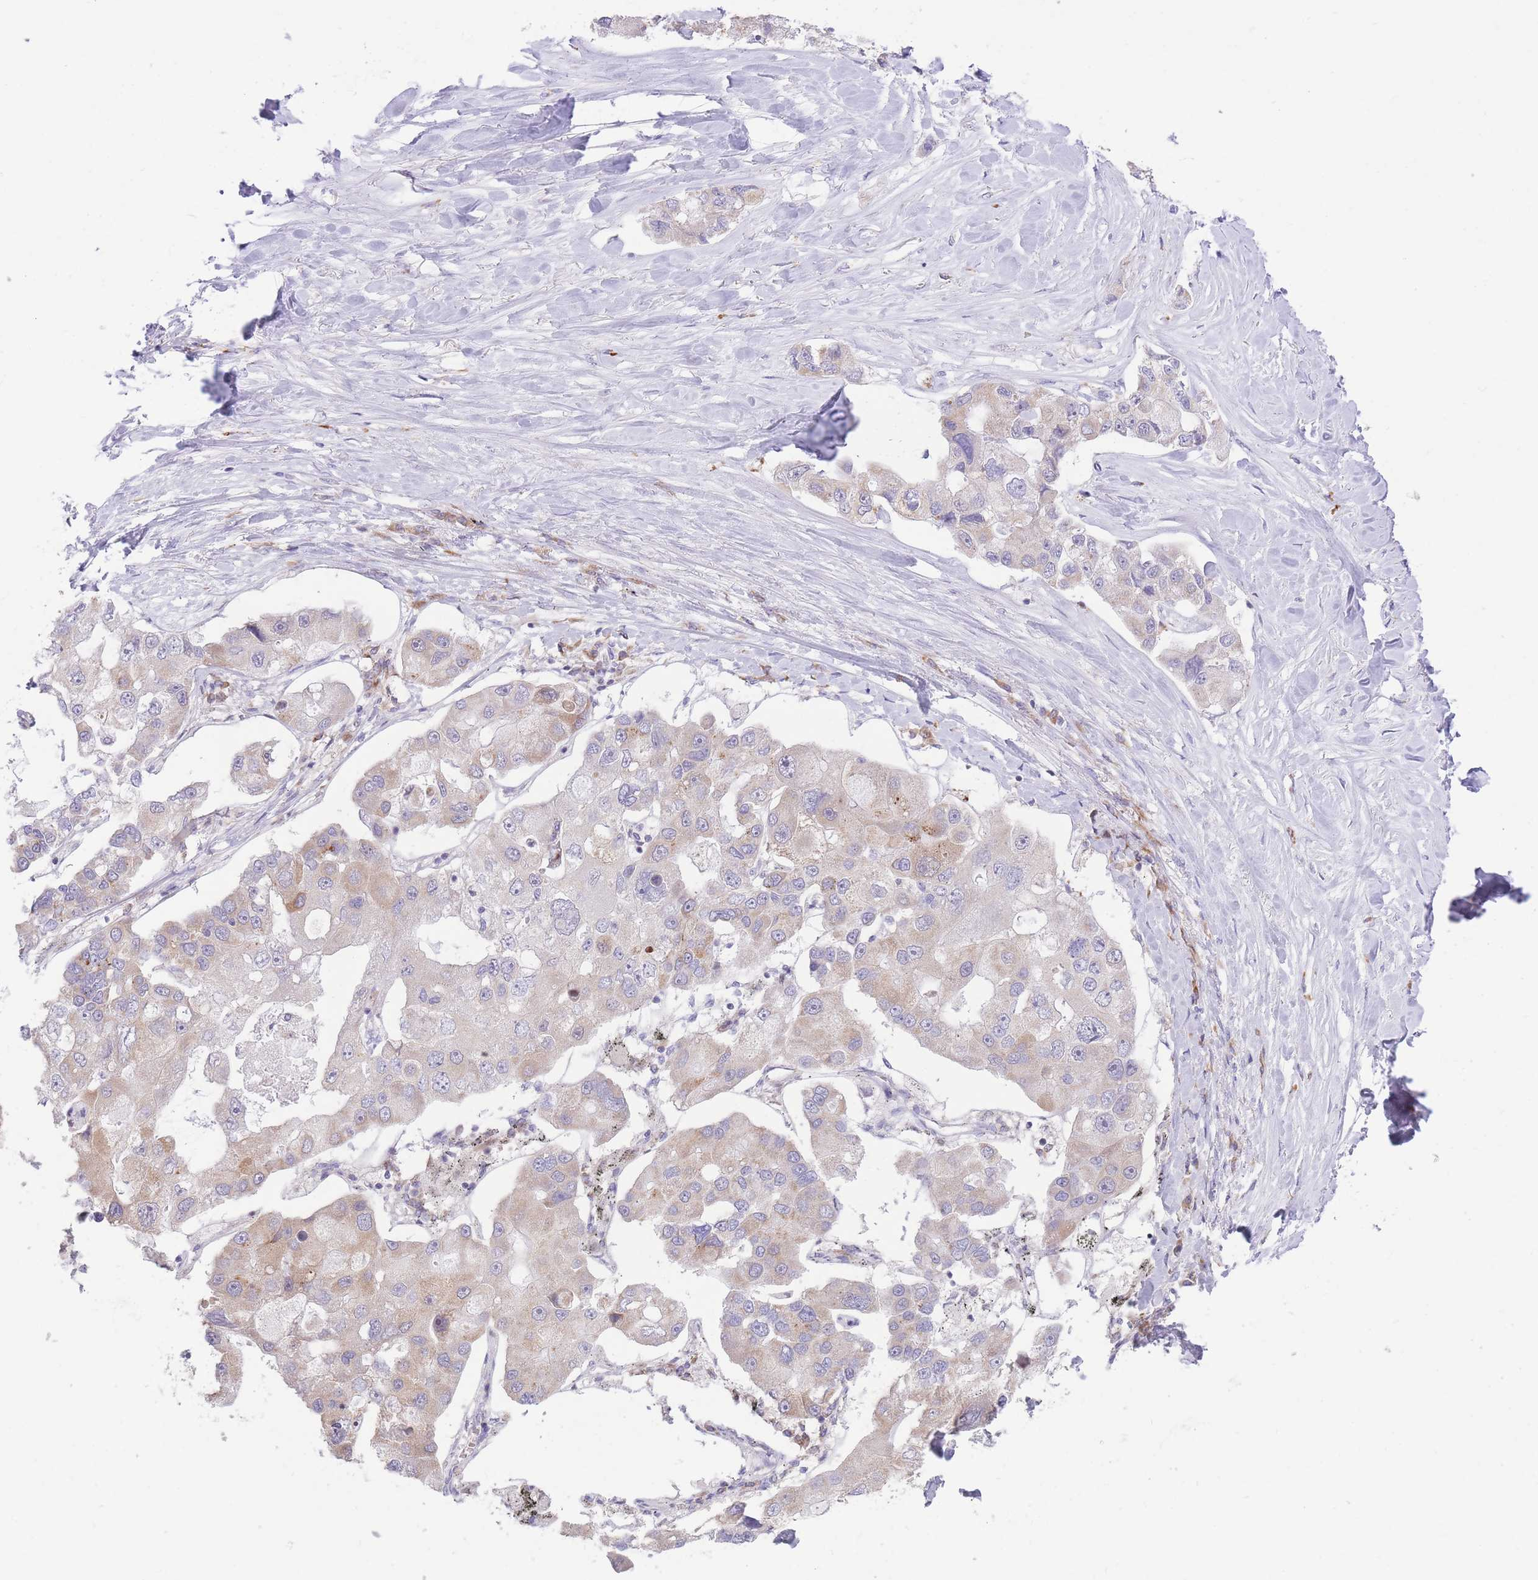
{"staining": {"intensity": "weak", "quantity": "25%-75%", "location": "cytoplasmic/membranous"}, "tissue": "lung cancer", "cell_type": "Tumor cells", "image_type": "cancer", "snomed": [{"axis": "morphology", "description": "Adenocarcinoma, NOS"}, {"axis": "topography", "description": "Lung"}], "caption": "Immunohistochemical staining of human lung cancer reveals low levels of weak cytoplasmic/membranous expression in about 25%-75% of tumor cells. (brown staining indicates protein expression, while blue staining denotes nuclei).", "gene": "BOLA2B", "patient": {"sex": "female", "age": 54}}